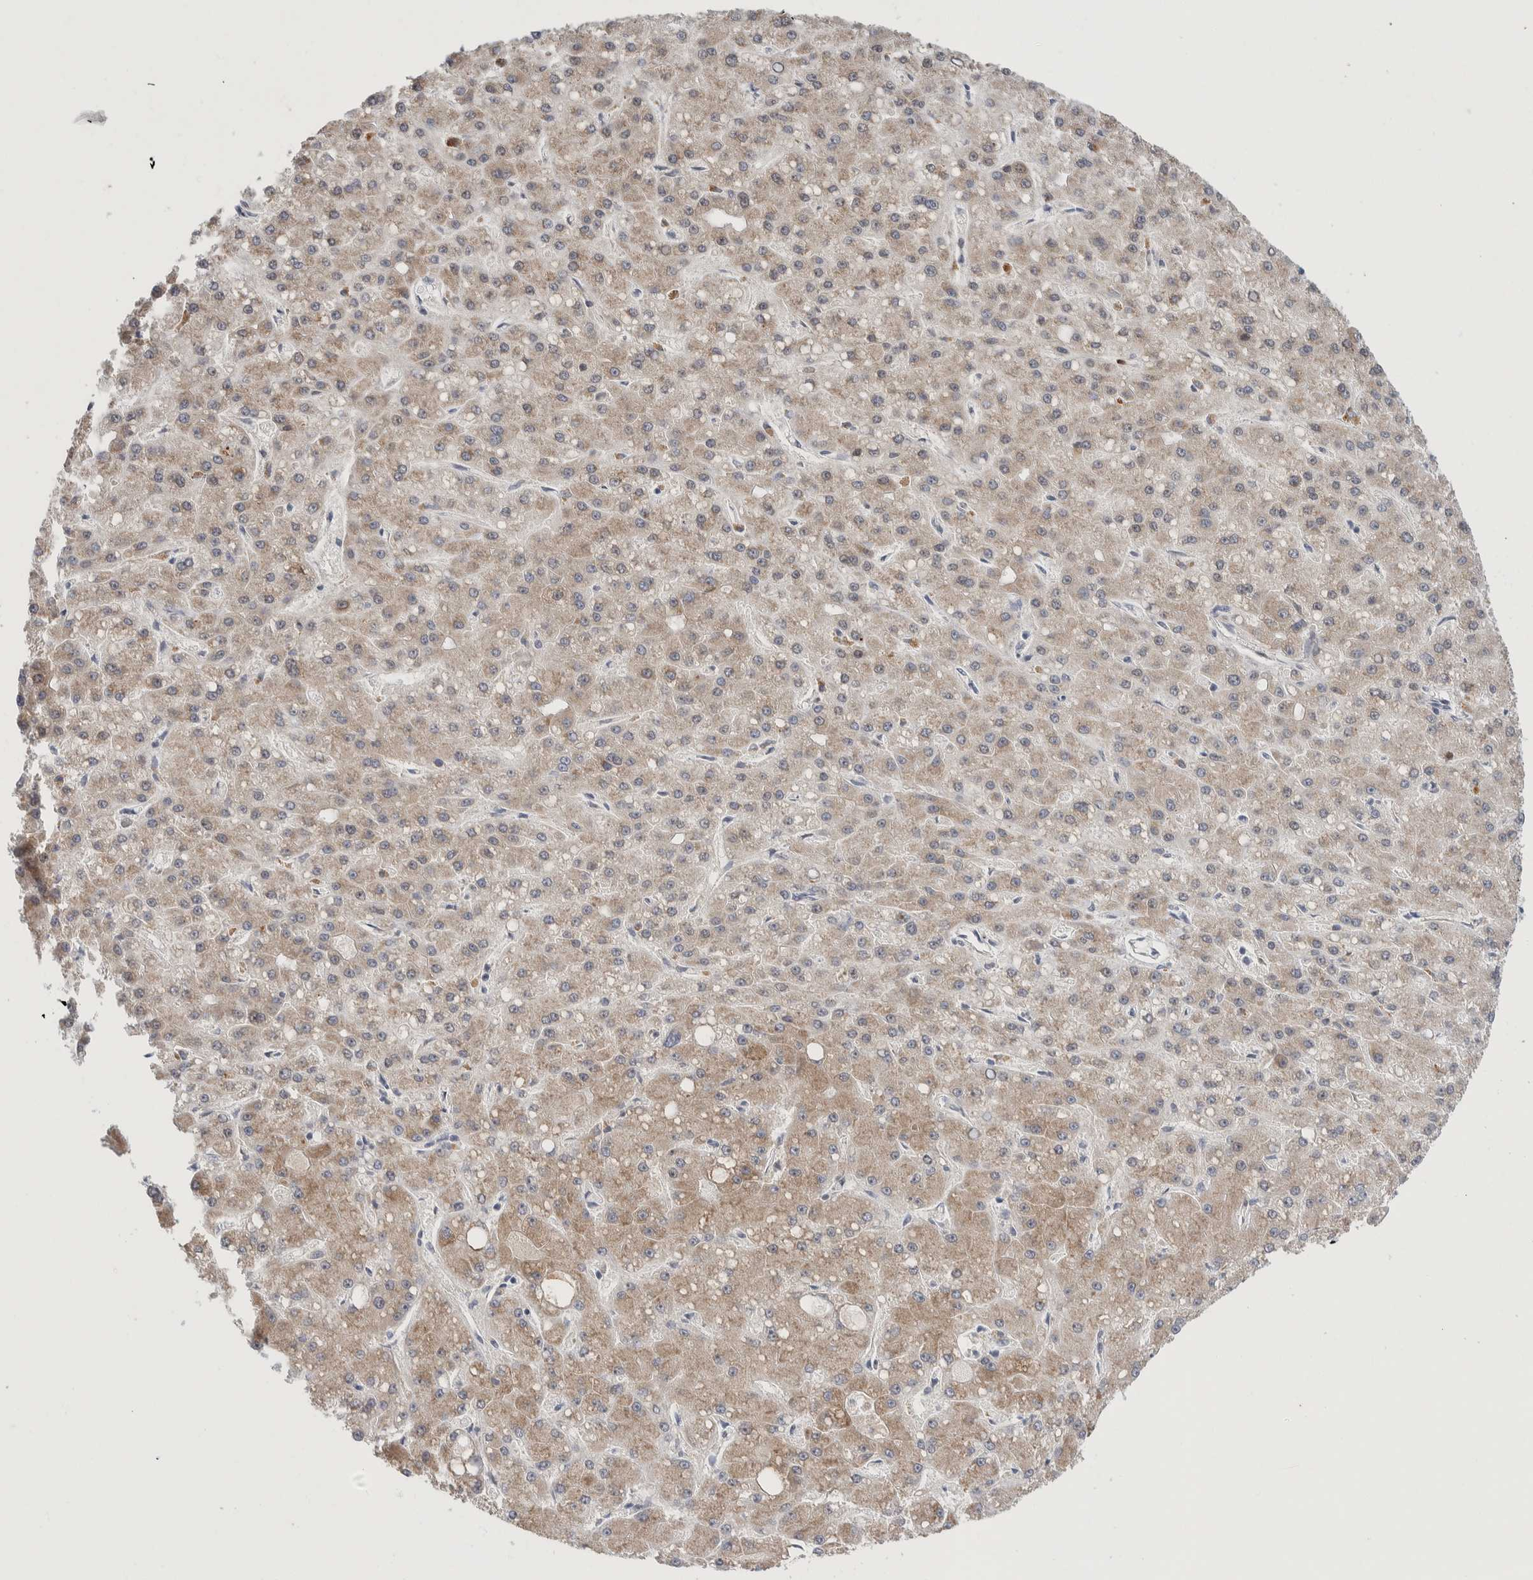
{"staining": {"intensity": "moderate", "quantity": "25%-75%", "location": "cytoplasmic/membranous"}, "tissue": "liver cancer", "cell_type": "Tumor cells", "image_type": "cancer", "snomed": [{"axis": "morphology", "description": "Carcinoma, Hepatocellular, NOS"}, {"axis": "topography", "description": "Liver"}], "caption": "Liver cancer (hepatocellular carcinoma) tissue exhibits moderate cytoplasmic/membranous staining in about 25%-75% of tumor cells", "gene": "CRAT", "patient": {"sex": "male", "age": 67}}